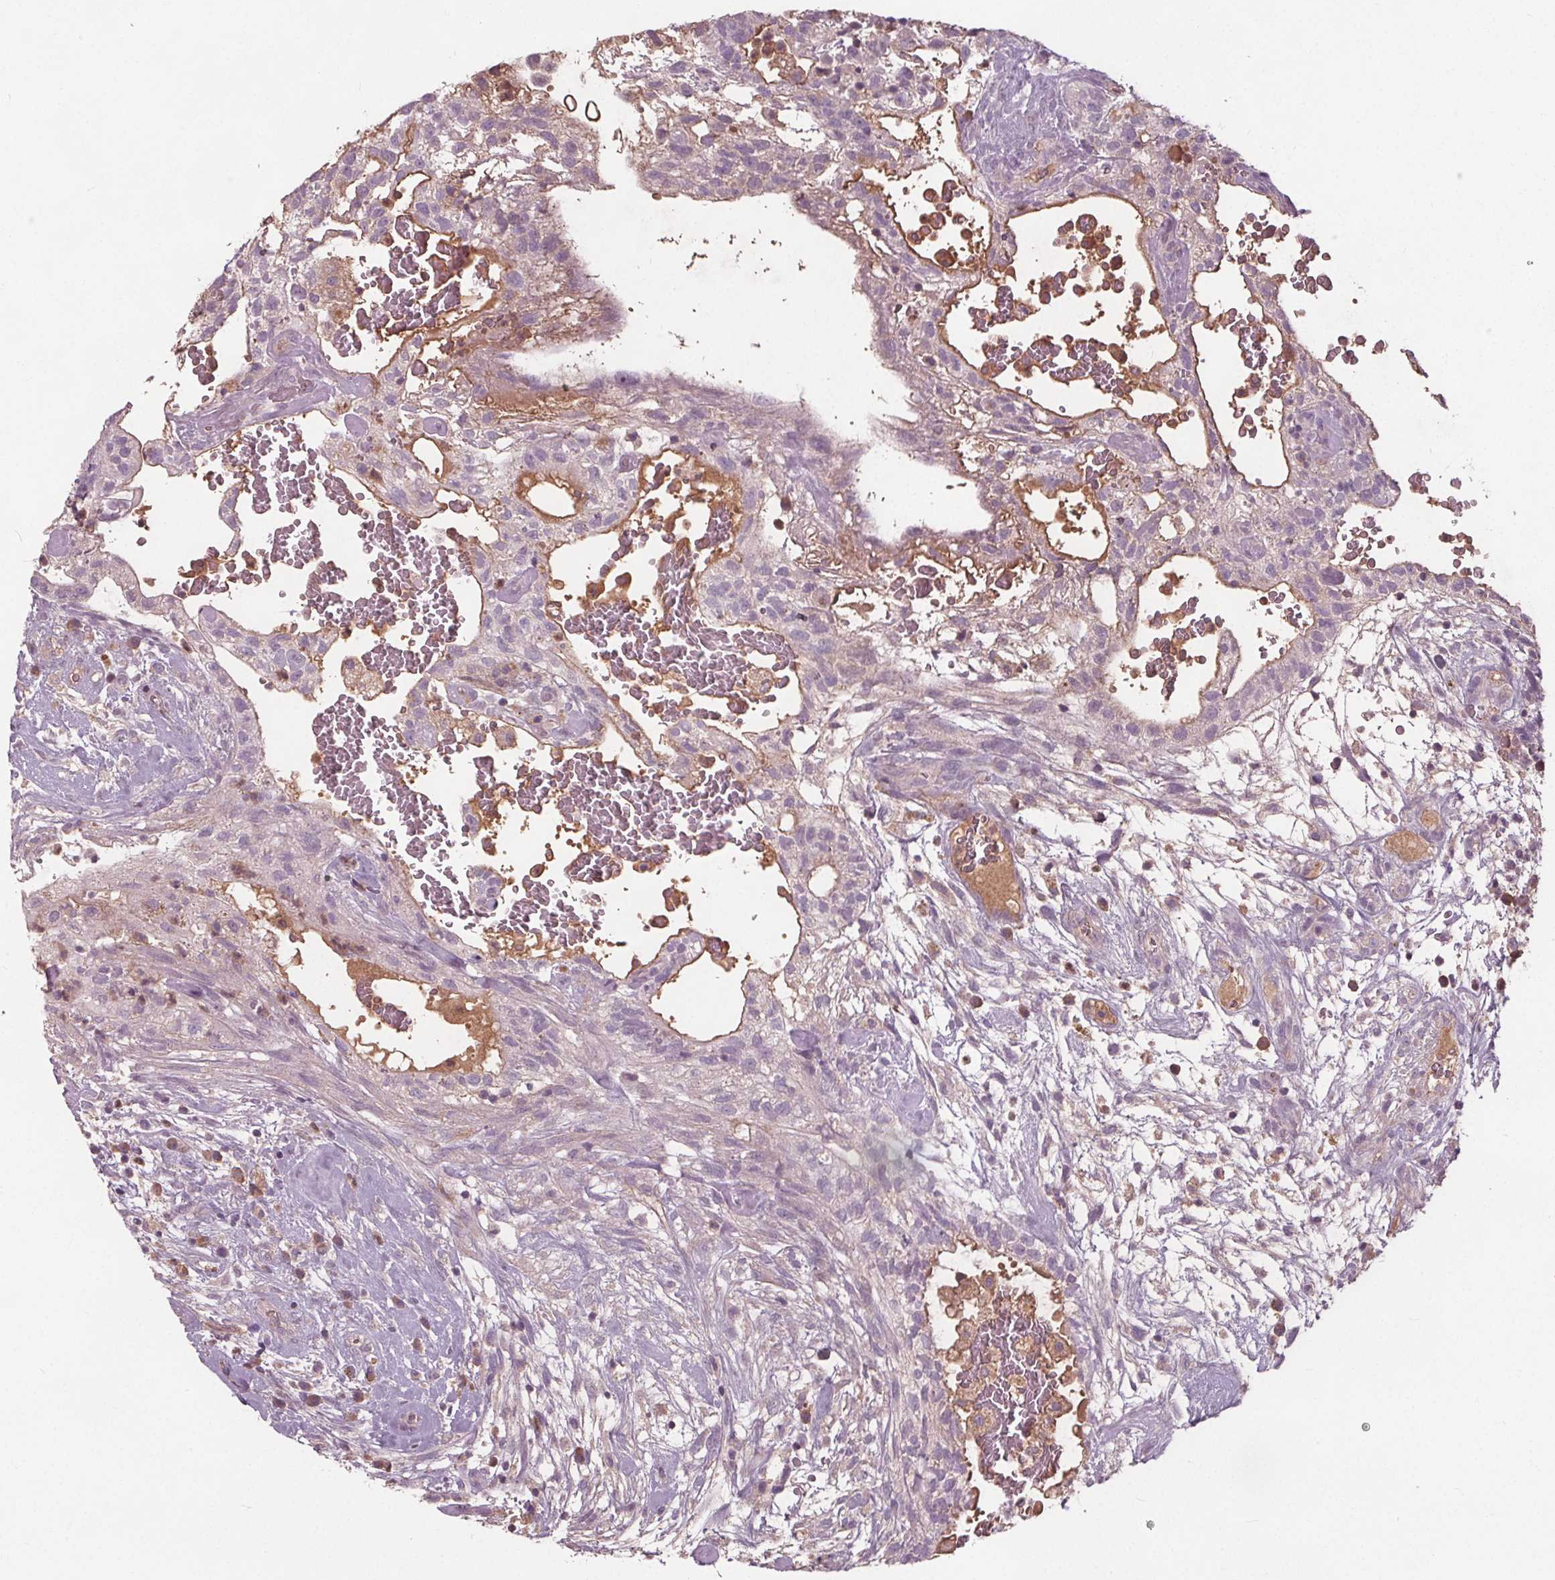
{"staining": {"intensity": "negative", "quantity": "none", "location": "none"}, "tissue": "testis cancer", "cell_type": "Tumor cells", "image_type": "cancer", "snomed": [{"axis": "morphology", "description": "Normal tissue, NOS"}, {"axis": "morphology", "description": "Carcinoma, Embryonal, NOS"}, {"axis": "topography", "description": "Testis"}], "caption": "Immunohistochemical staining of human testis cancer shows no significant positivity in tumor cells.", "gene": "PDGFD", "patient": {"sex": "male", "age": 32}}